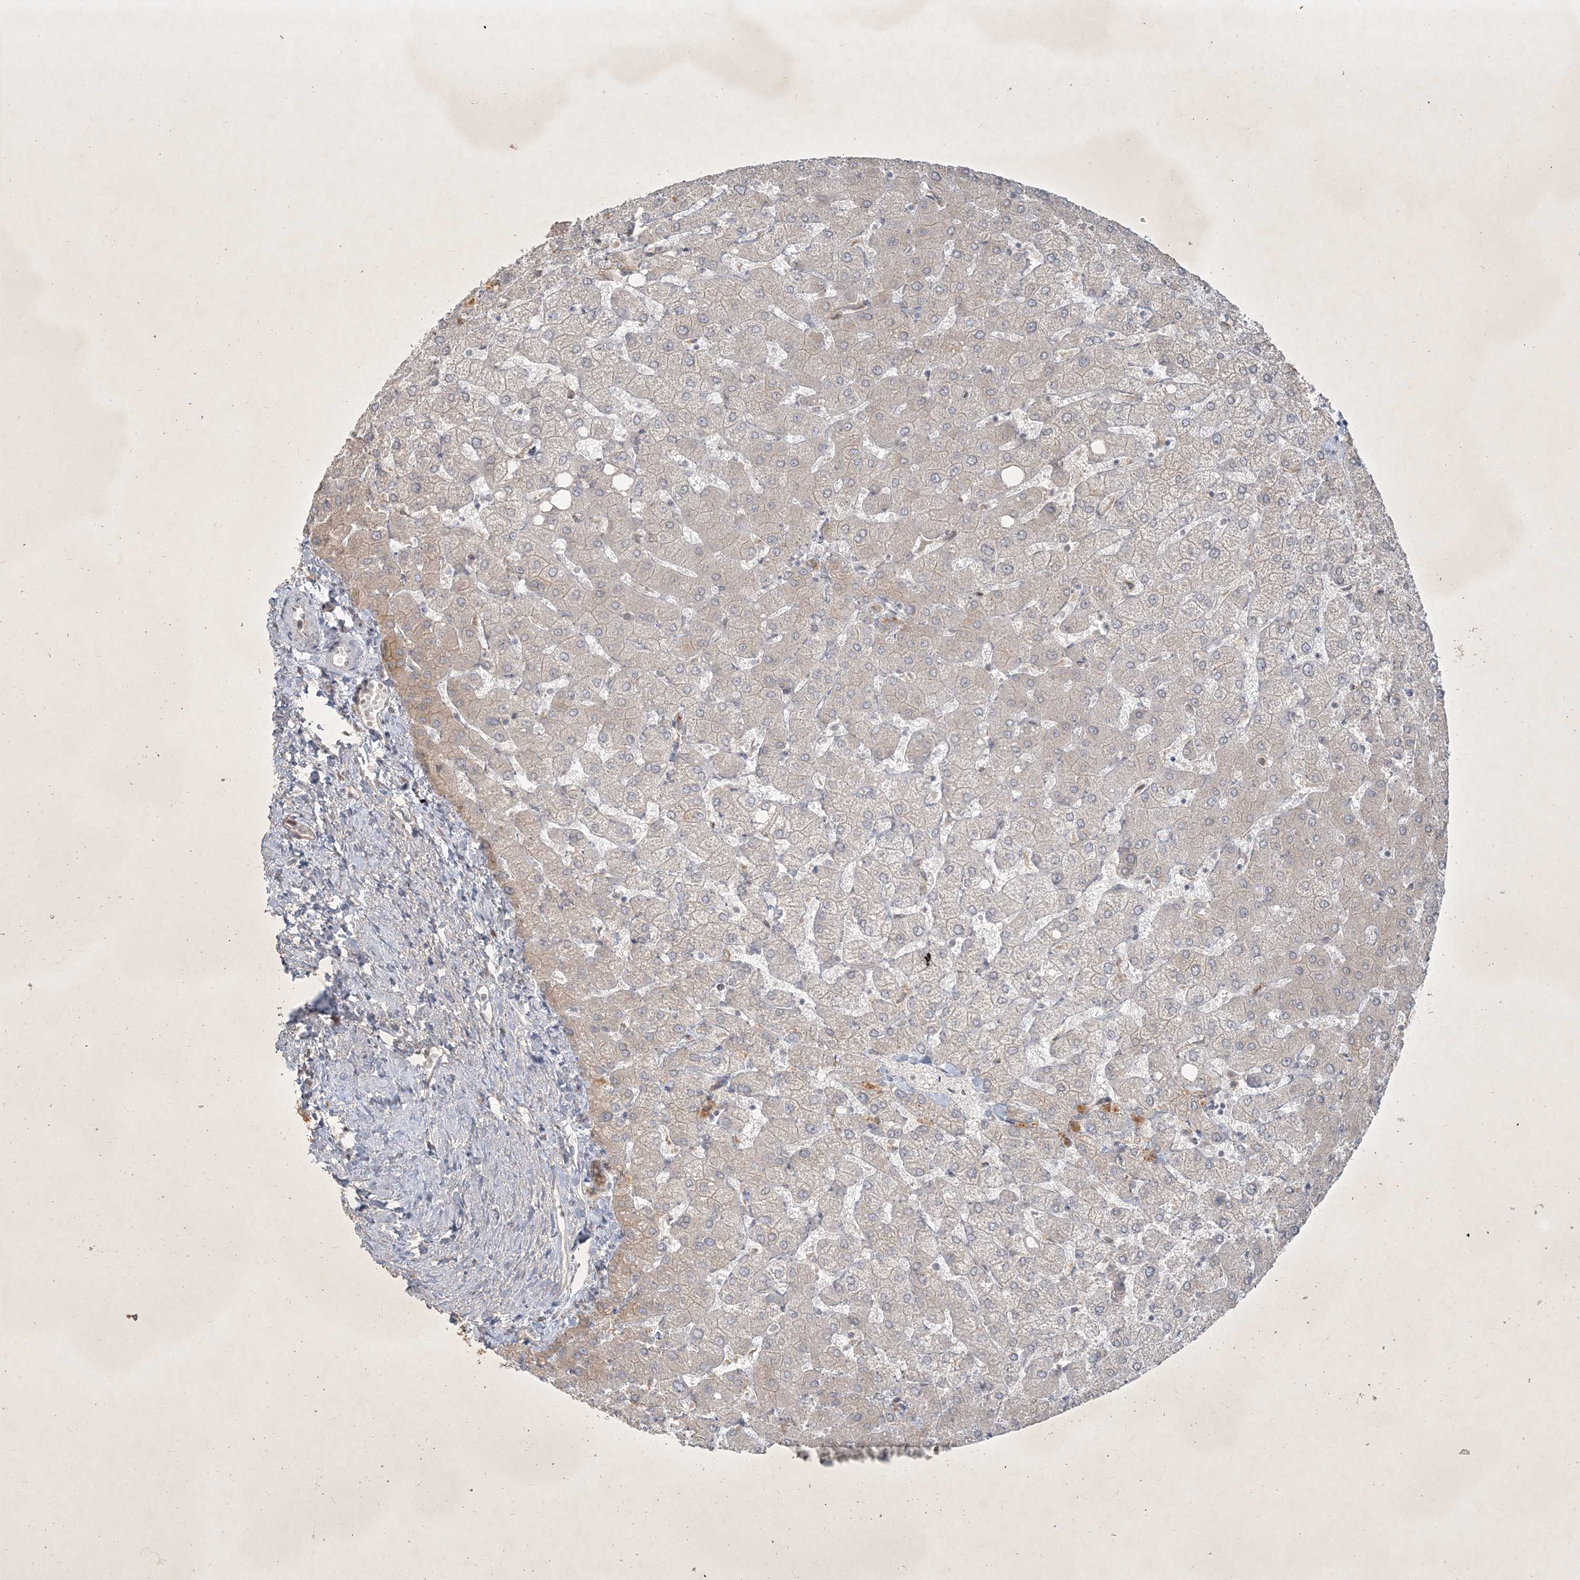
{"staining": {"intensity": "negative", "quantity": "none", "location": "none"}, "tissue": "liver", "cell_type": "Cholangiocytes", "image_type": "normal", "snomed": [{"axis": "morphology", "description": "Normal tissue, NOS"}, {"axis": "topography", "description": "Liver"}], "caption": "The photomicrograph exhibits no staining of cholangiocytes in unremarkable liver.", "gene": "BOD1L2", "patient": {"sex": "female", "age": 54}}